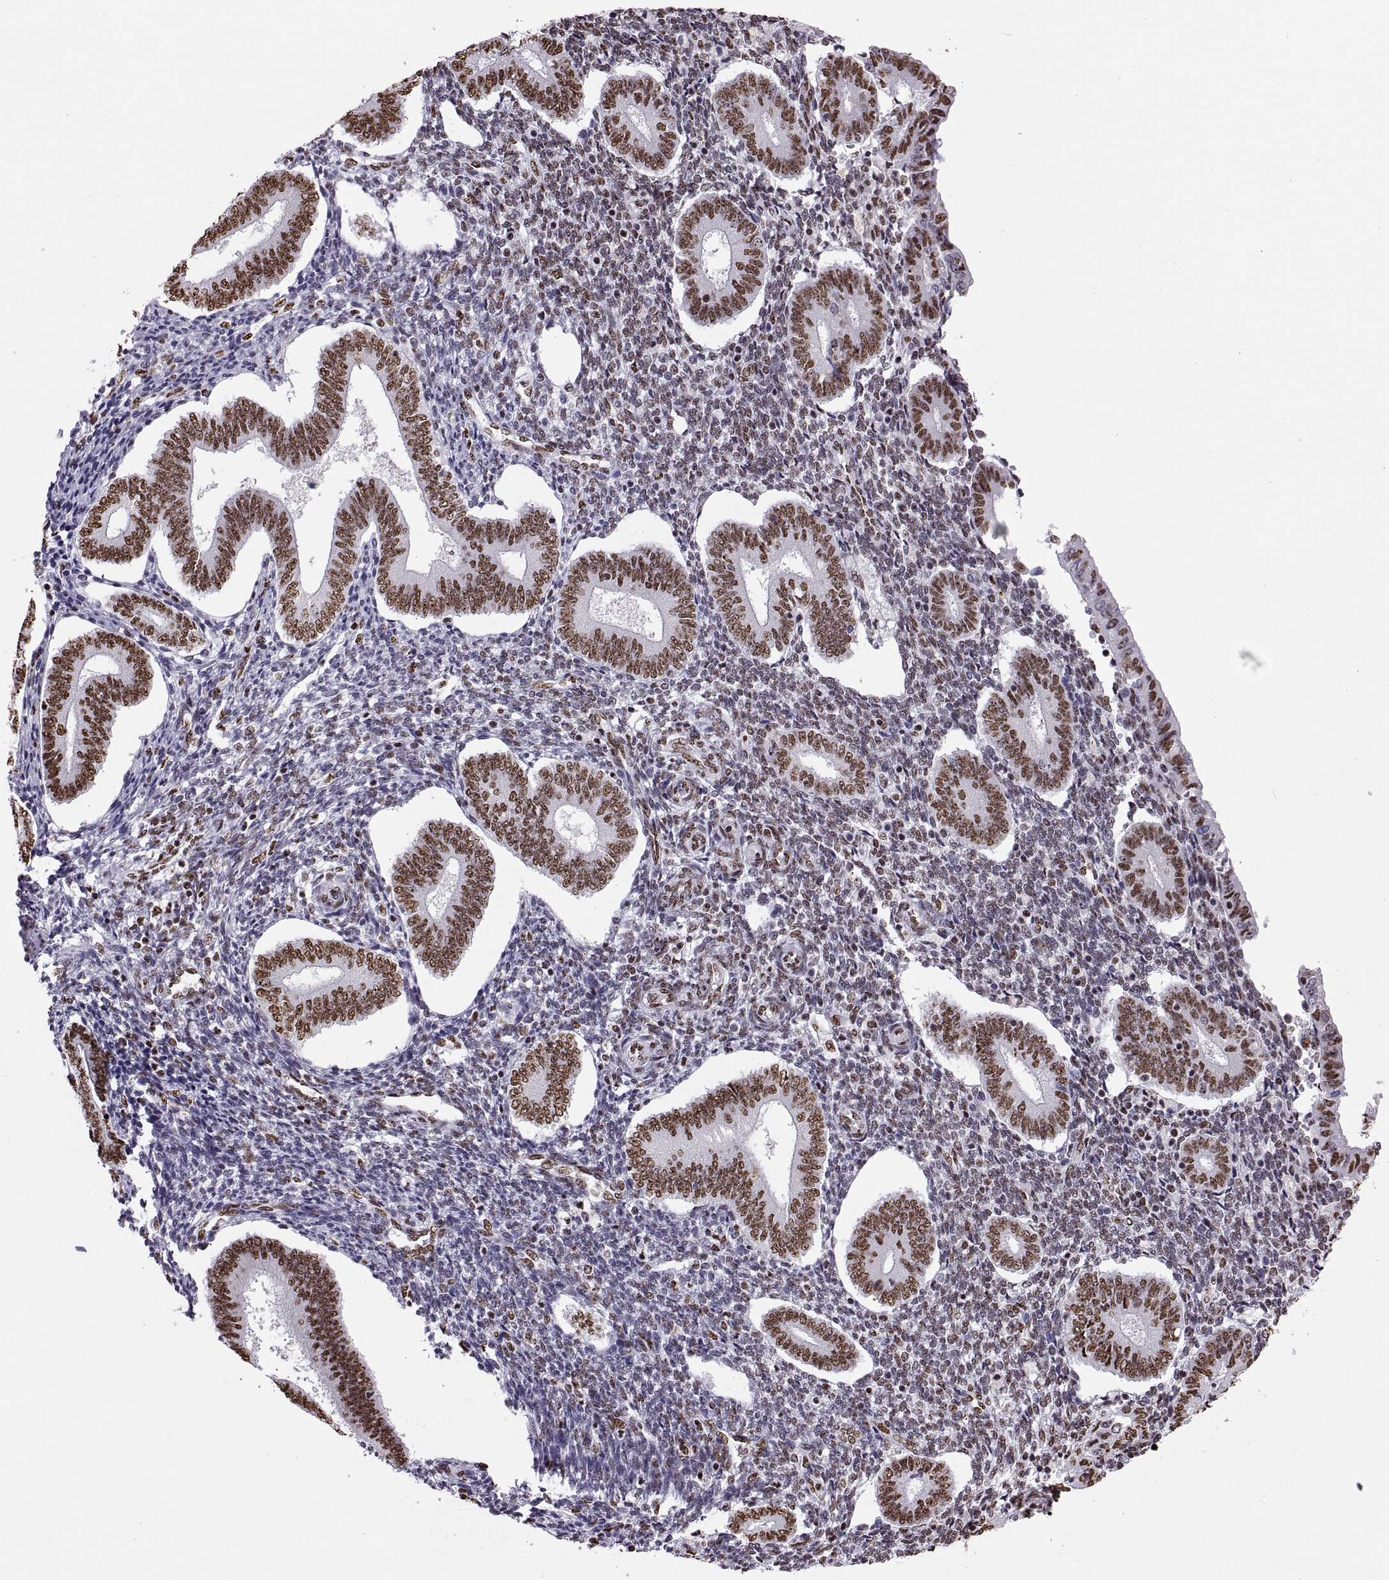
{"staining": {"intensity": "moderate", "quantity": "25%-75%", "location": "nuclear"}, "tissue": "endometrium", "cell_type": "Cells in endometrial stroma", "image_type": "normal", "snomed": [{"axis": "morphology", "description": "Normal tissue, NOS"}, {"axis": "topography", "description": "Endometrium"}], "caption": "Immunohistochemistry (IHC) staining of normal endometrium, which demonstrates medium levels of moderate nuclear staining in about 25%-75% of cells in endometrial stroma indicating moderate nuclear protein expression. The staining was performed using DAB (brown) for protein detection and nuclei were counterstained in hematoxylin (blue).", "gene": "SNAI1", "patient": {"sex": "female", "age": 40}}